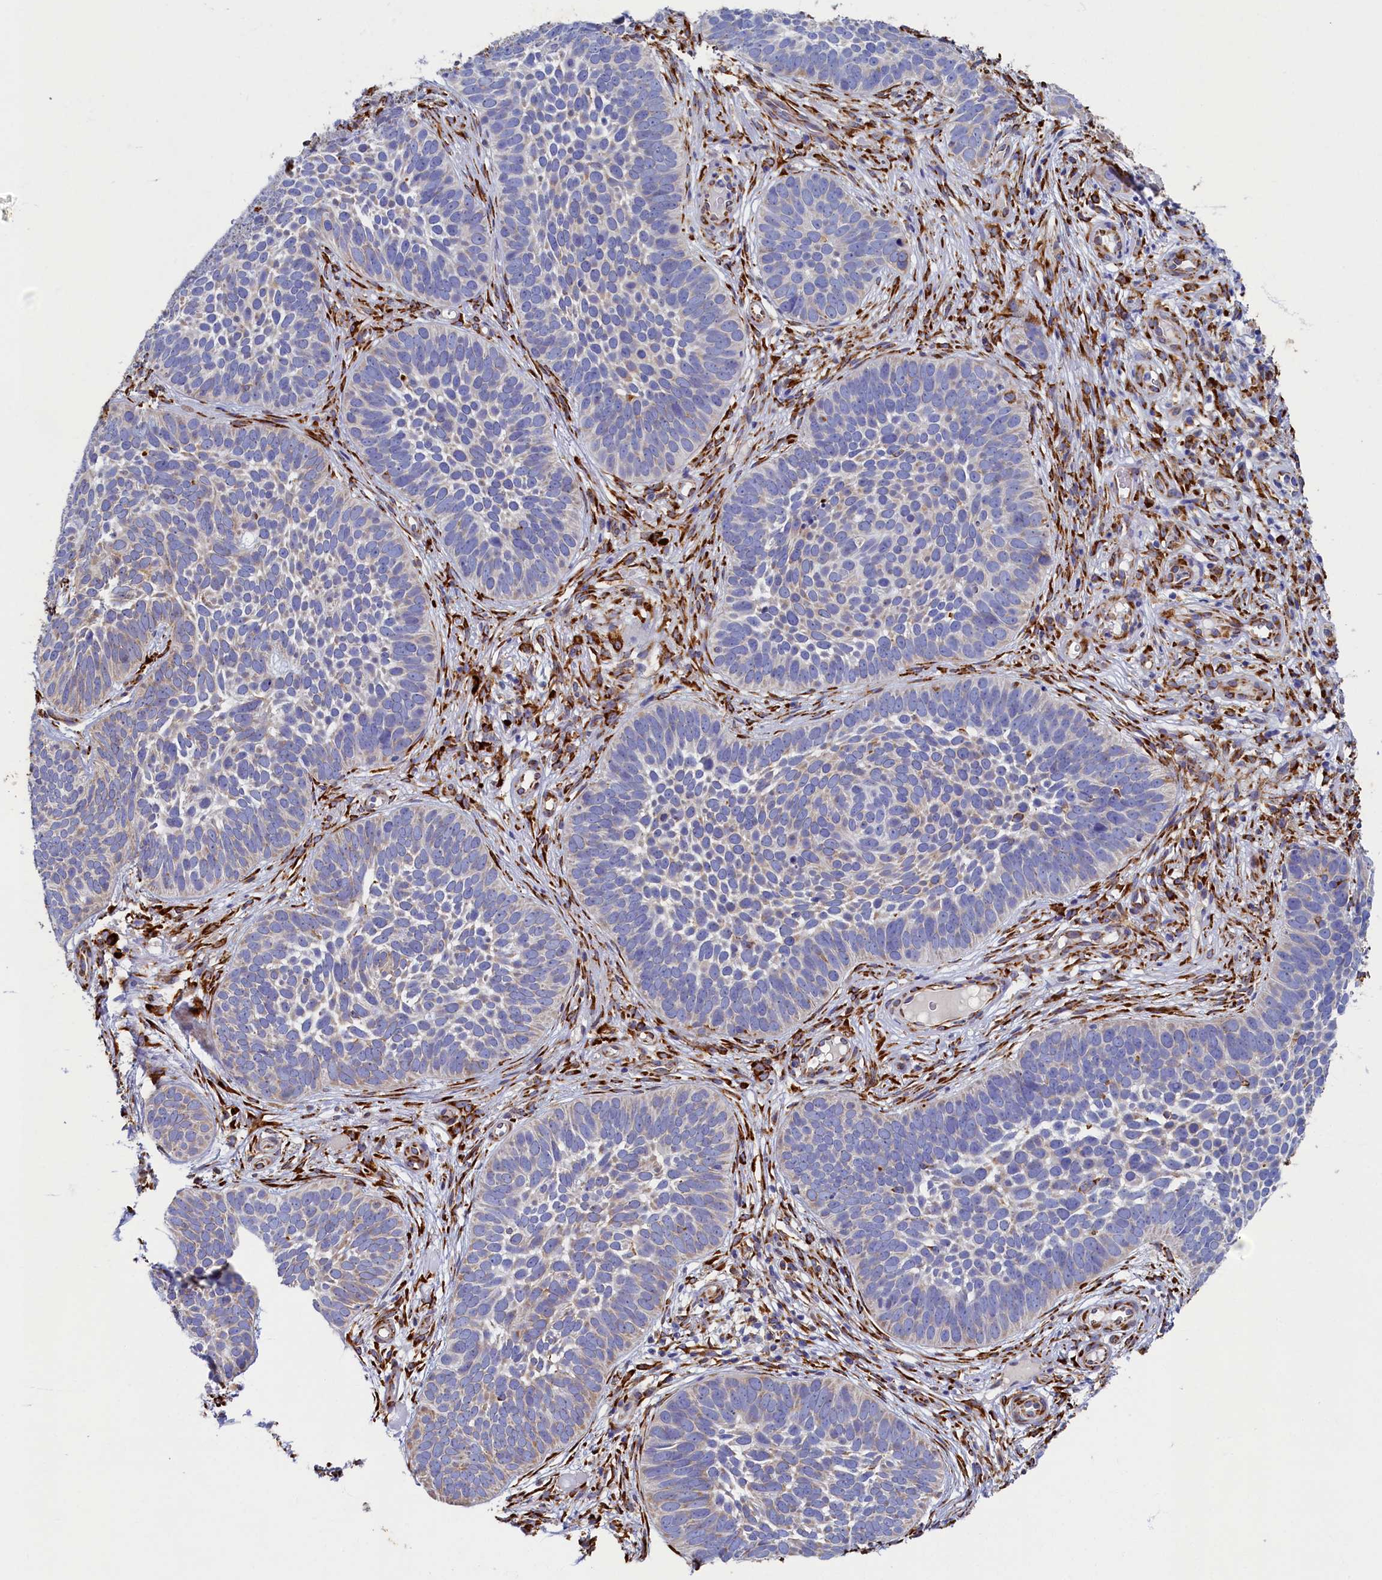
{"staining": {"intensity": "moderate", "quantity": "<25%", "location": "cytoplasmic/membranous"}, "tissue": "skin cancer", "cell_type": "Tumor cells", "image_type": "cancer", "snomed": [{"axis": "morphology", "description": "Basal cell carcinoma"}, {"axis": "topography", "description": "Skin"}], "caption": "DAB immunohistochemical staining of human skin cancer (basal cell carcinoma) shows moderate cytoplasmic/membranous protein expression in about <25% of tumor cells.", "gene": "TMEM18", "patient": {"sex": "male", "age": 89}}